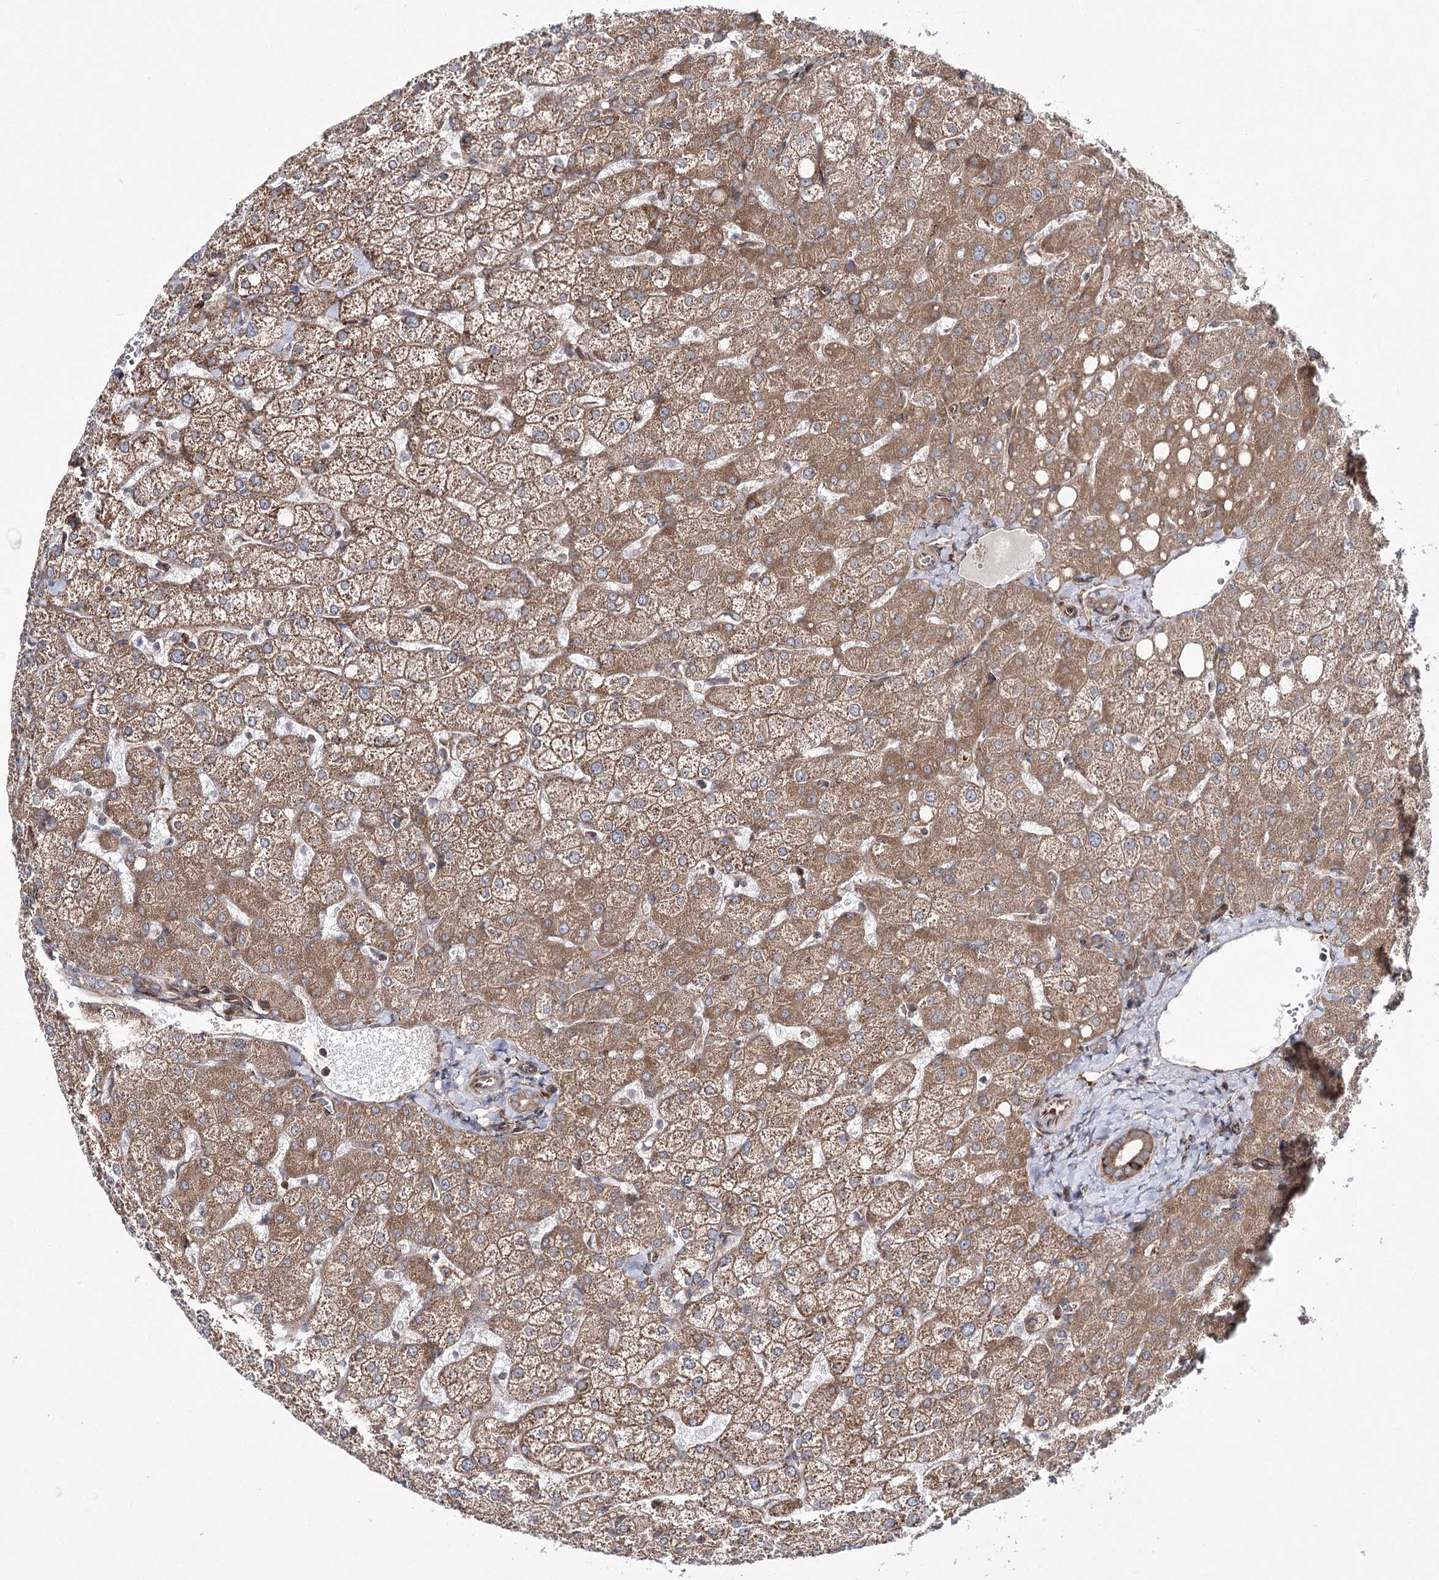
{"staining": {"intensity": "moderate", "quantity": ">75%", "location": "cytoplasmic/membranous"}, "tissue": "liver", "cell_type": "Cholangiocytes", "image_type": "normal", "snomed": [{"axis": "morphology", "description": "Normal tissue, NOS"}, {"axis": "topography", "description": "Liver"}], "caption": "The image shows immunohistochemical staining of unremarkable liver. There is moderate cytoplasmic/membranous staining is seen in approximately >75% of cholangiocytes. (Stains: DAB (3,3'-diaminobenzidine) in brown, nuclei in blue, Microscopy: brightfield microscopy at high magnification).", "gene": "VWA2", "patient": {"sex": "female", "age": 54}}